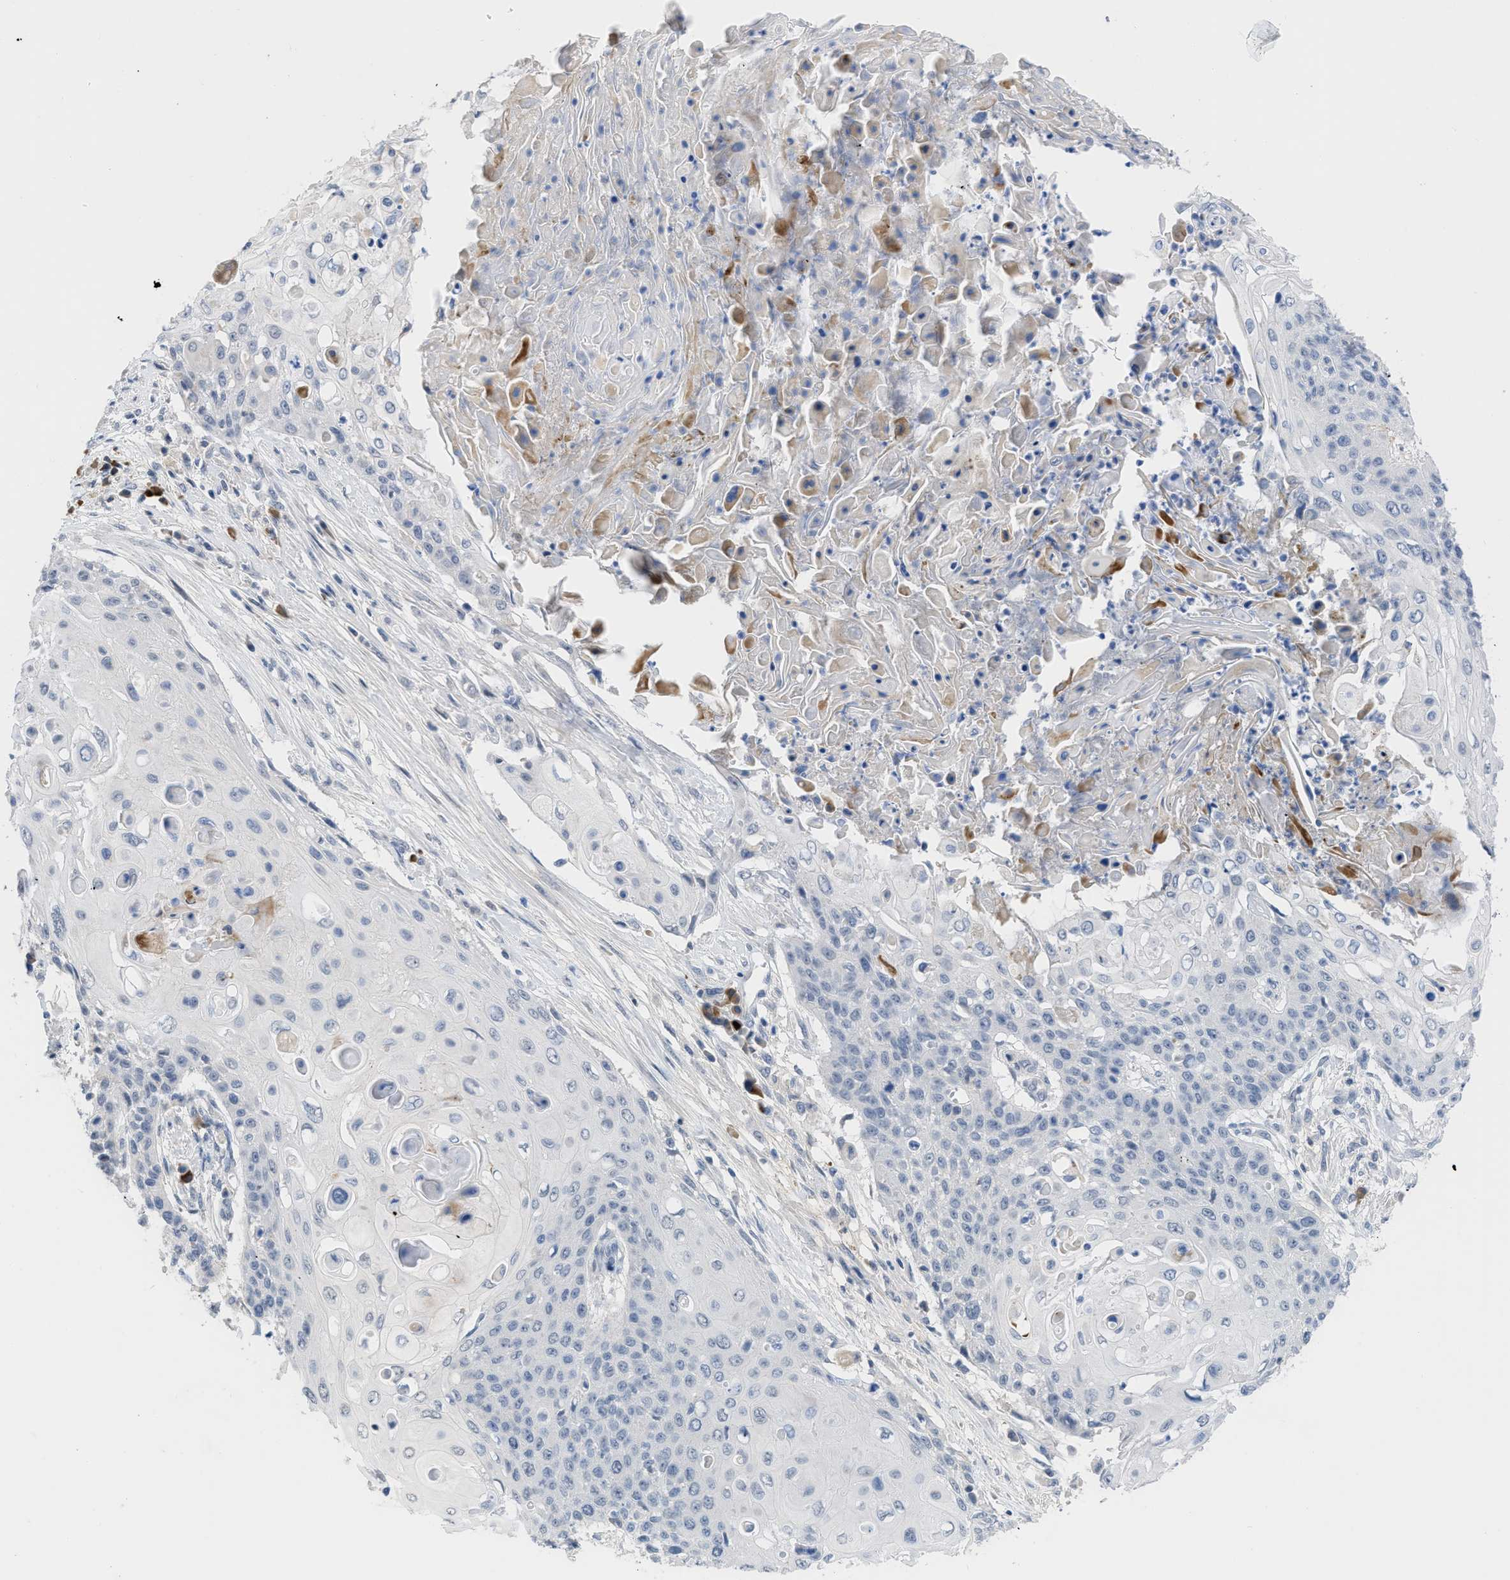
{"staining": {"intensity": "negative", "quantity": "none", "location": "none"}, "tissue": "cervical cancer", "cell_type": "Tumor cells", "image_type": "cancer", "snomed": [{"axis": "morphology", "description": "Squamous cell carcinoma, NOS"}, {"axis": "topography", "description": "Cervix"}], "caption": "This is an immunohistochemistry micrograph of human cervical cancer. There is no positivity in tumor cells.", "gene": "OR9K2", "patient": {"sex": "female", "age": 39}}